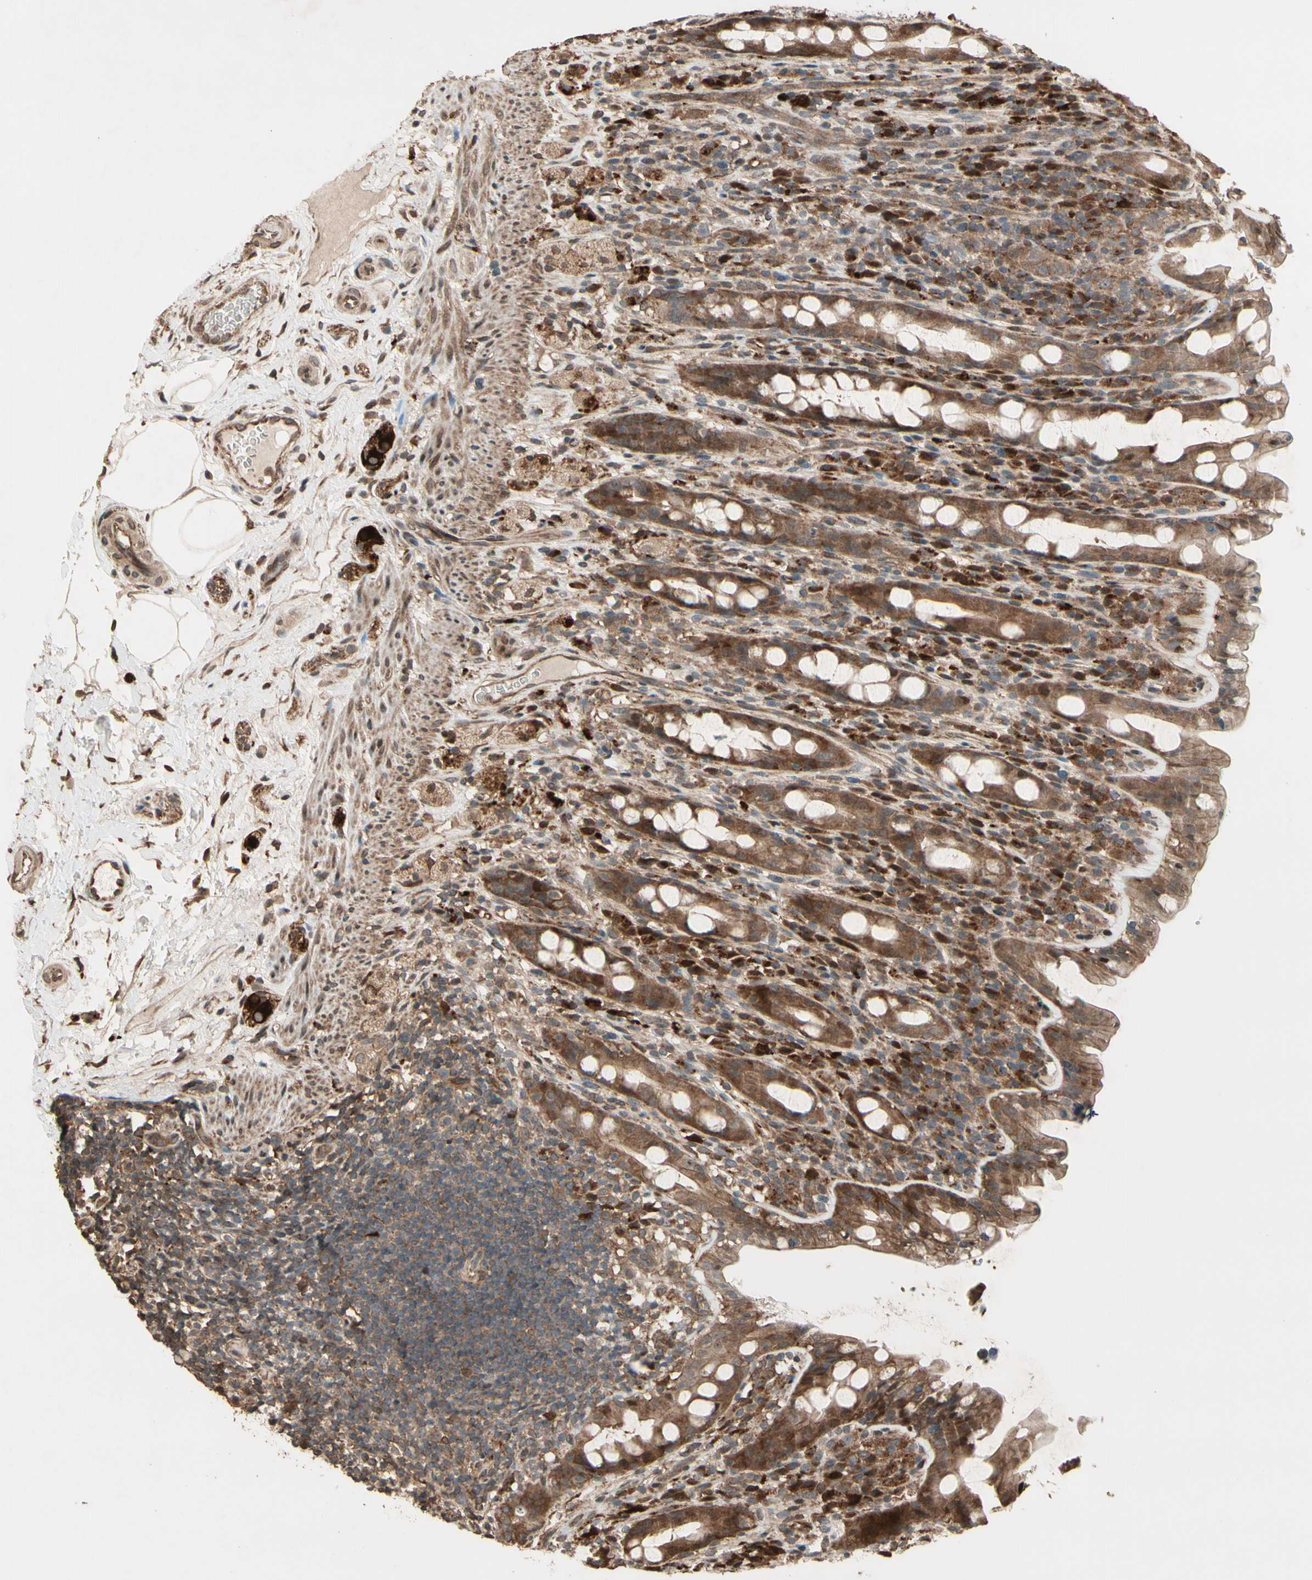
{"staining": {"intensity": "weak", "quantity": ">75%", "location": "cytoplasmic/membranous"}, "tissue": "rectum", "cell_type": "Glandular cells", "image_type": "normal", "snomed": [{"axis": "morphology", "description": "Normal tissue, NOS"}, {"axis": "topography", "description": "Rectum"}], "caption": "Immunohistochemistry of benign human rectum shows low levels of weak cytoplasmic/membranous positivity in about >75% of glandular cells.", "gene": "CSF1R", "patient": {"sex": "male", "age": 44}}